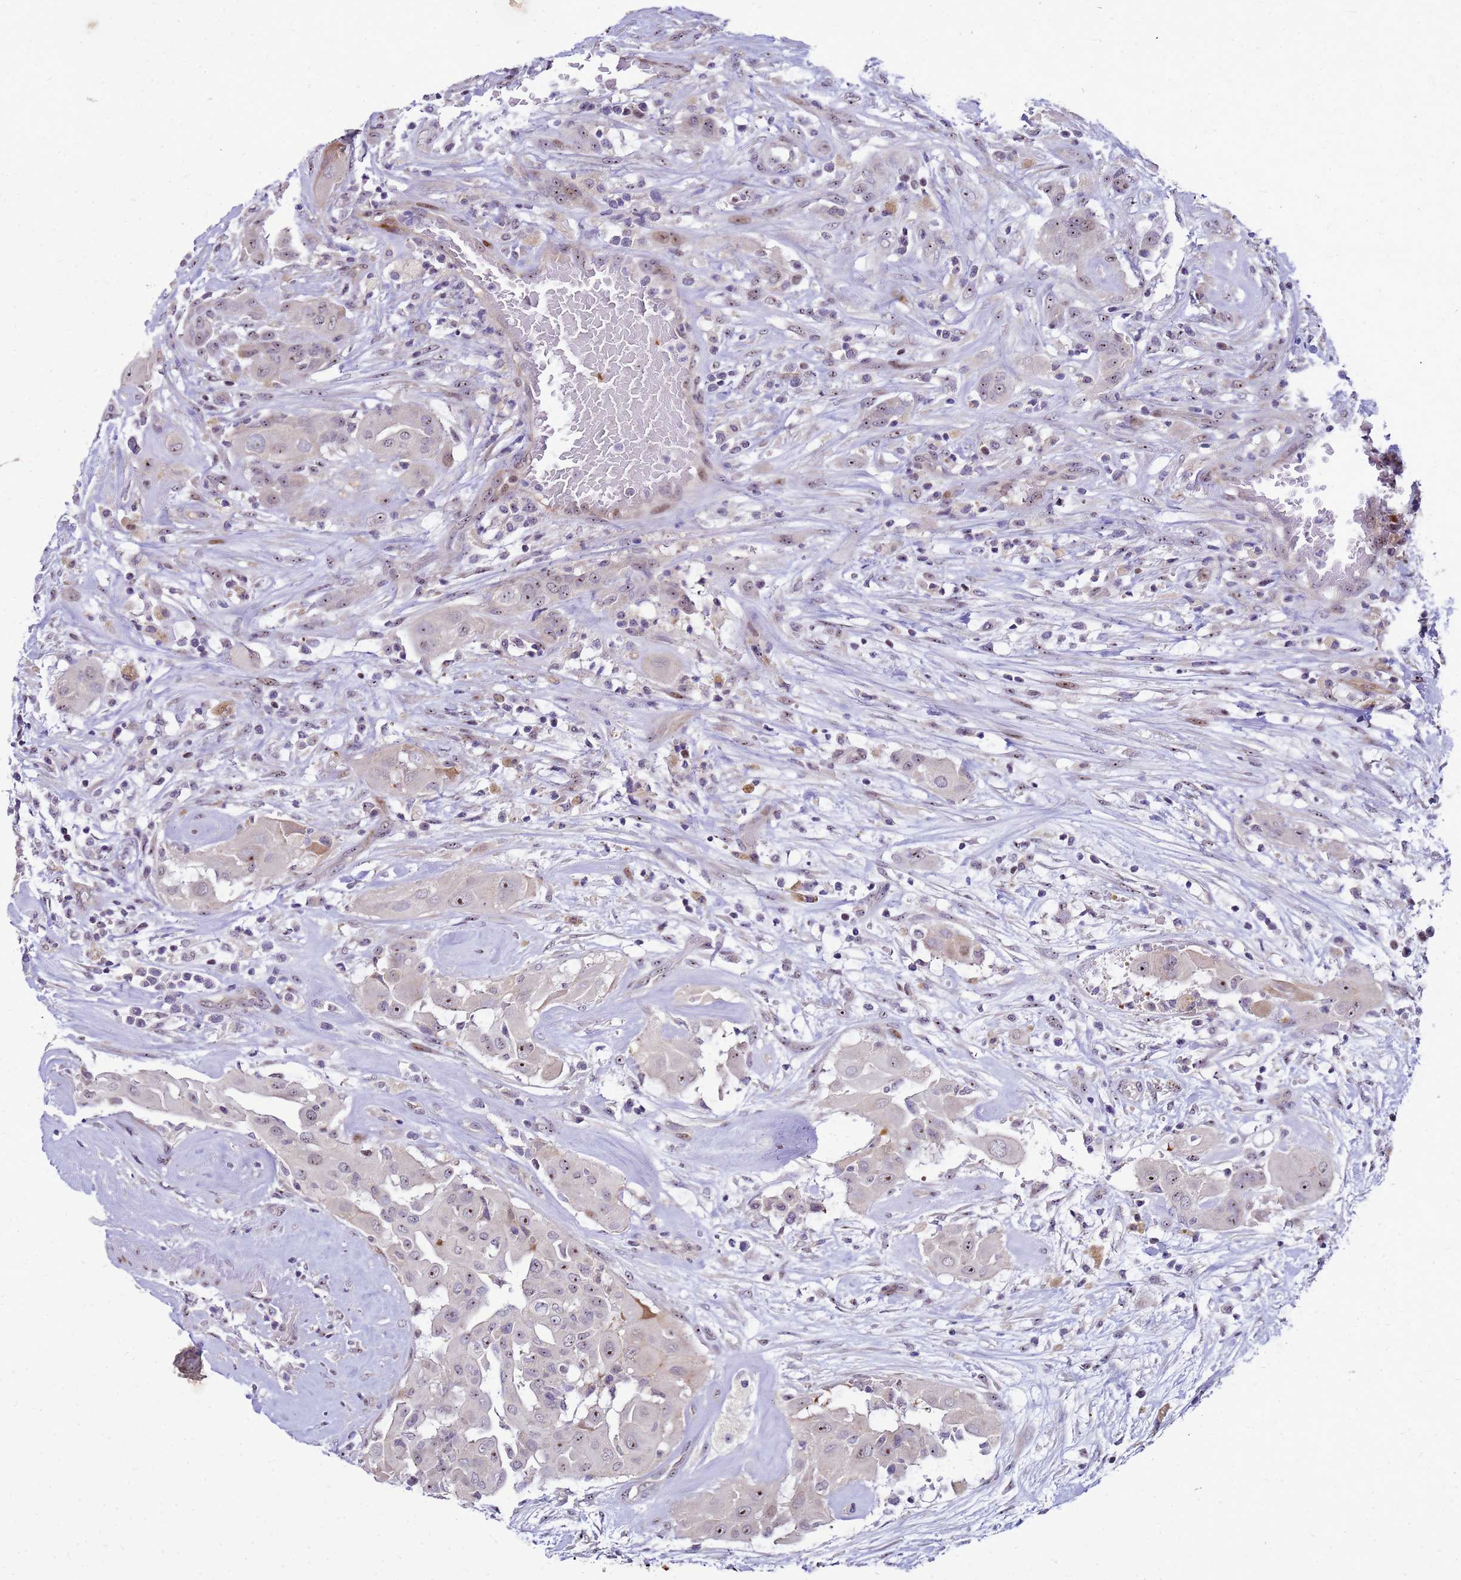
{"staining": {"intensity": "moderate", "quantity": "<25%", "location": "nuclear"}, "tissue": "thyroid cancer", "cell_type": "Tumor cells", "image_type": "cancer", "snomed": [{"axis": "morphology", "description": "Papillary adenocarcinoma, NOS"}, {"axis": "topography", "description": "Thyroid gland"}], "caption": "The immunohistochemical stain highlights moderate nuclear staining in tumor cells of thyroid papillary adenocarcinoma tissue. (IHC, brightfield microscopy, high magnification).", "gene": "RSPO1", "patient": {"sex": "female", "age": 59}}